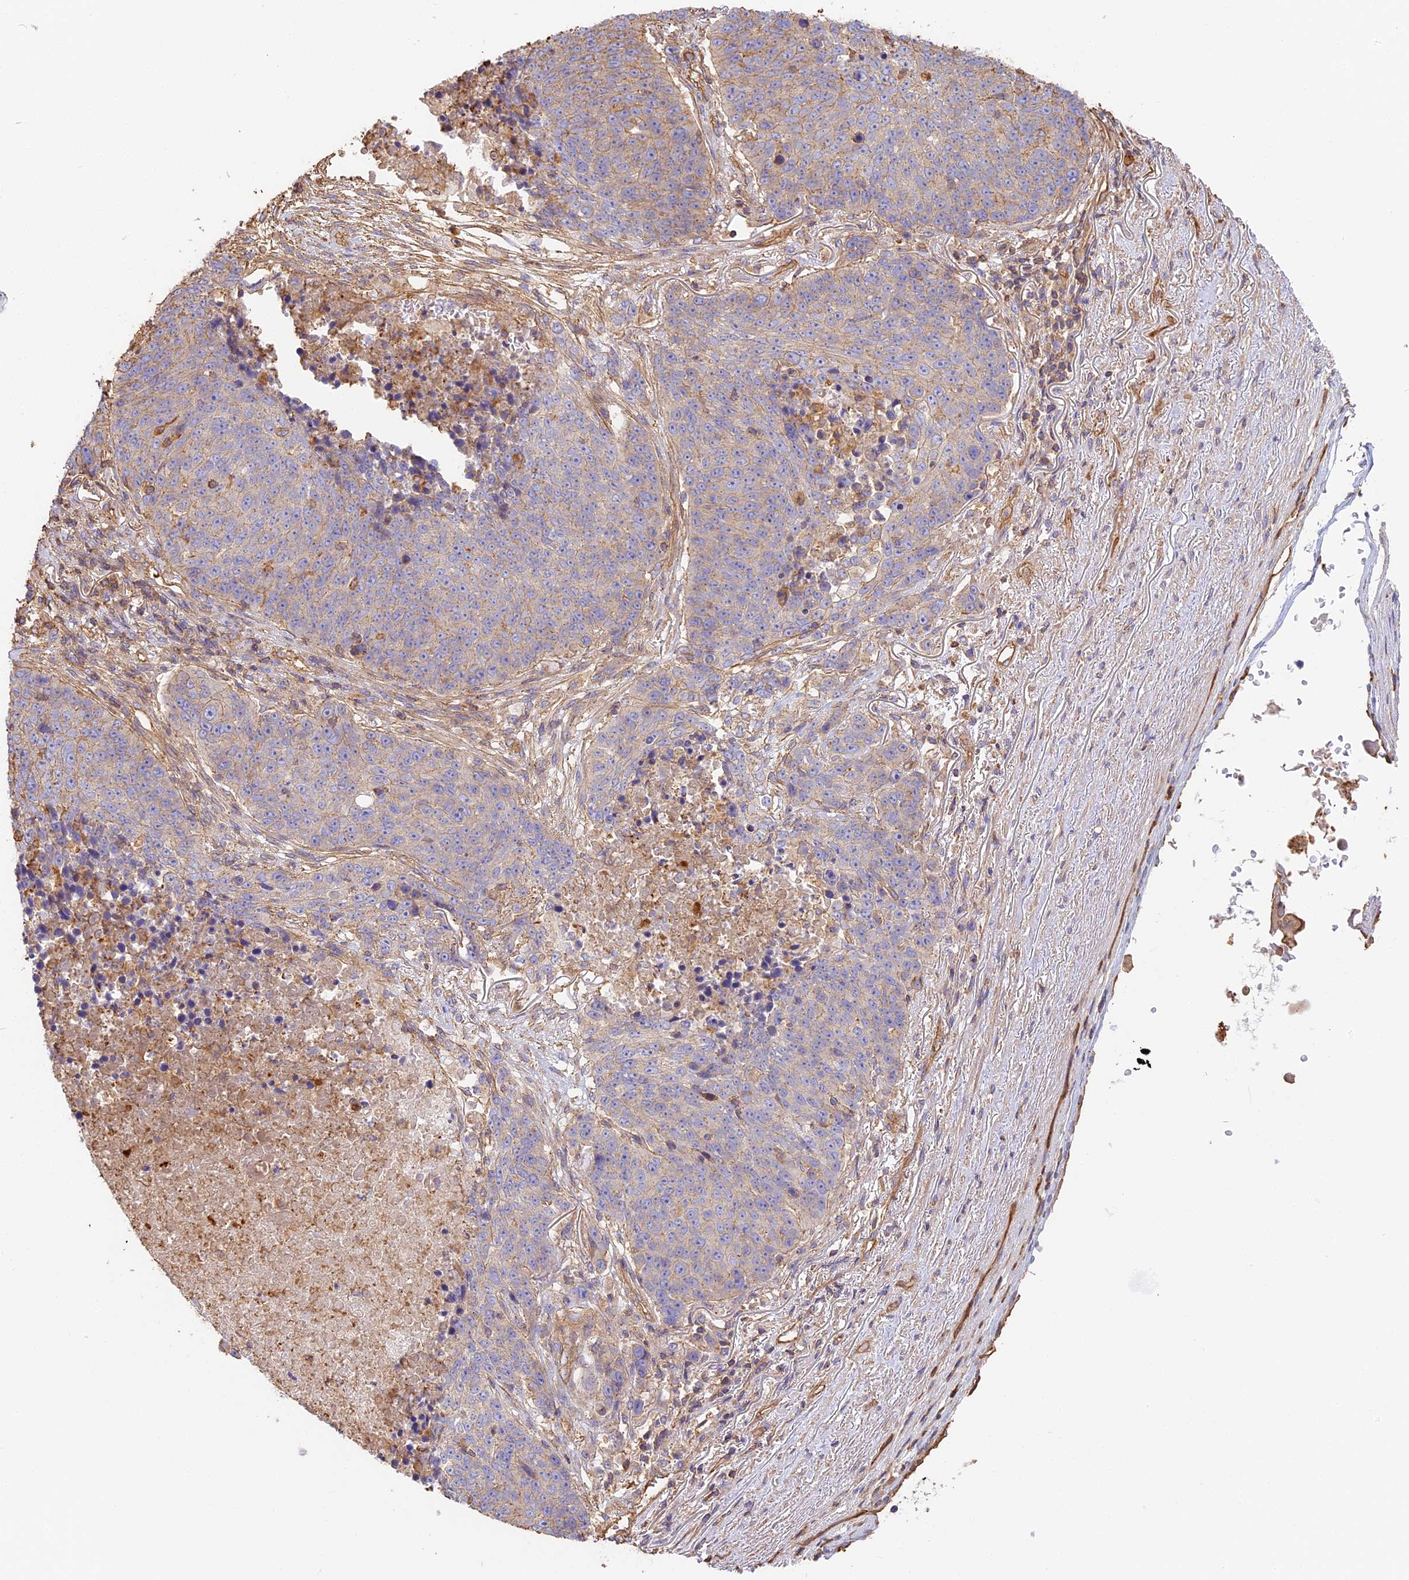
{"staining": {"intensity": "weak", "quantity": "<25%", "location": "cytoplasmic/membranous"}, "tissue": "lung cancer", "cell_type": "Tumor cells", "image_type": "cancer", "snomed": [{"axis": "morphology", "description": "Normal tissue, NOS"}, {"axis": "morphology", "description": "Squamous cell carcinoma, NOS"}, {"axis": "topography", "description": "Lymph node"}, {"axis": "topography", "description": "Lung"}], "caption": "The histopathology image shows no staining of tumor cells in lung cancer.", "gene": "VPS18", "patient": {"sex": "male", "age": 66}}